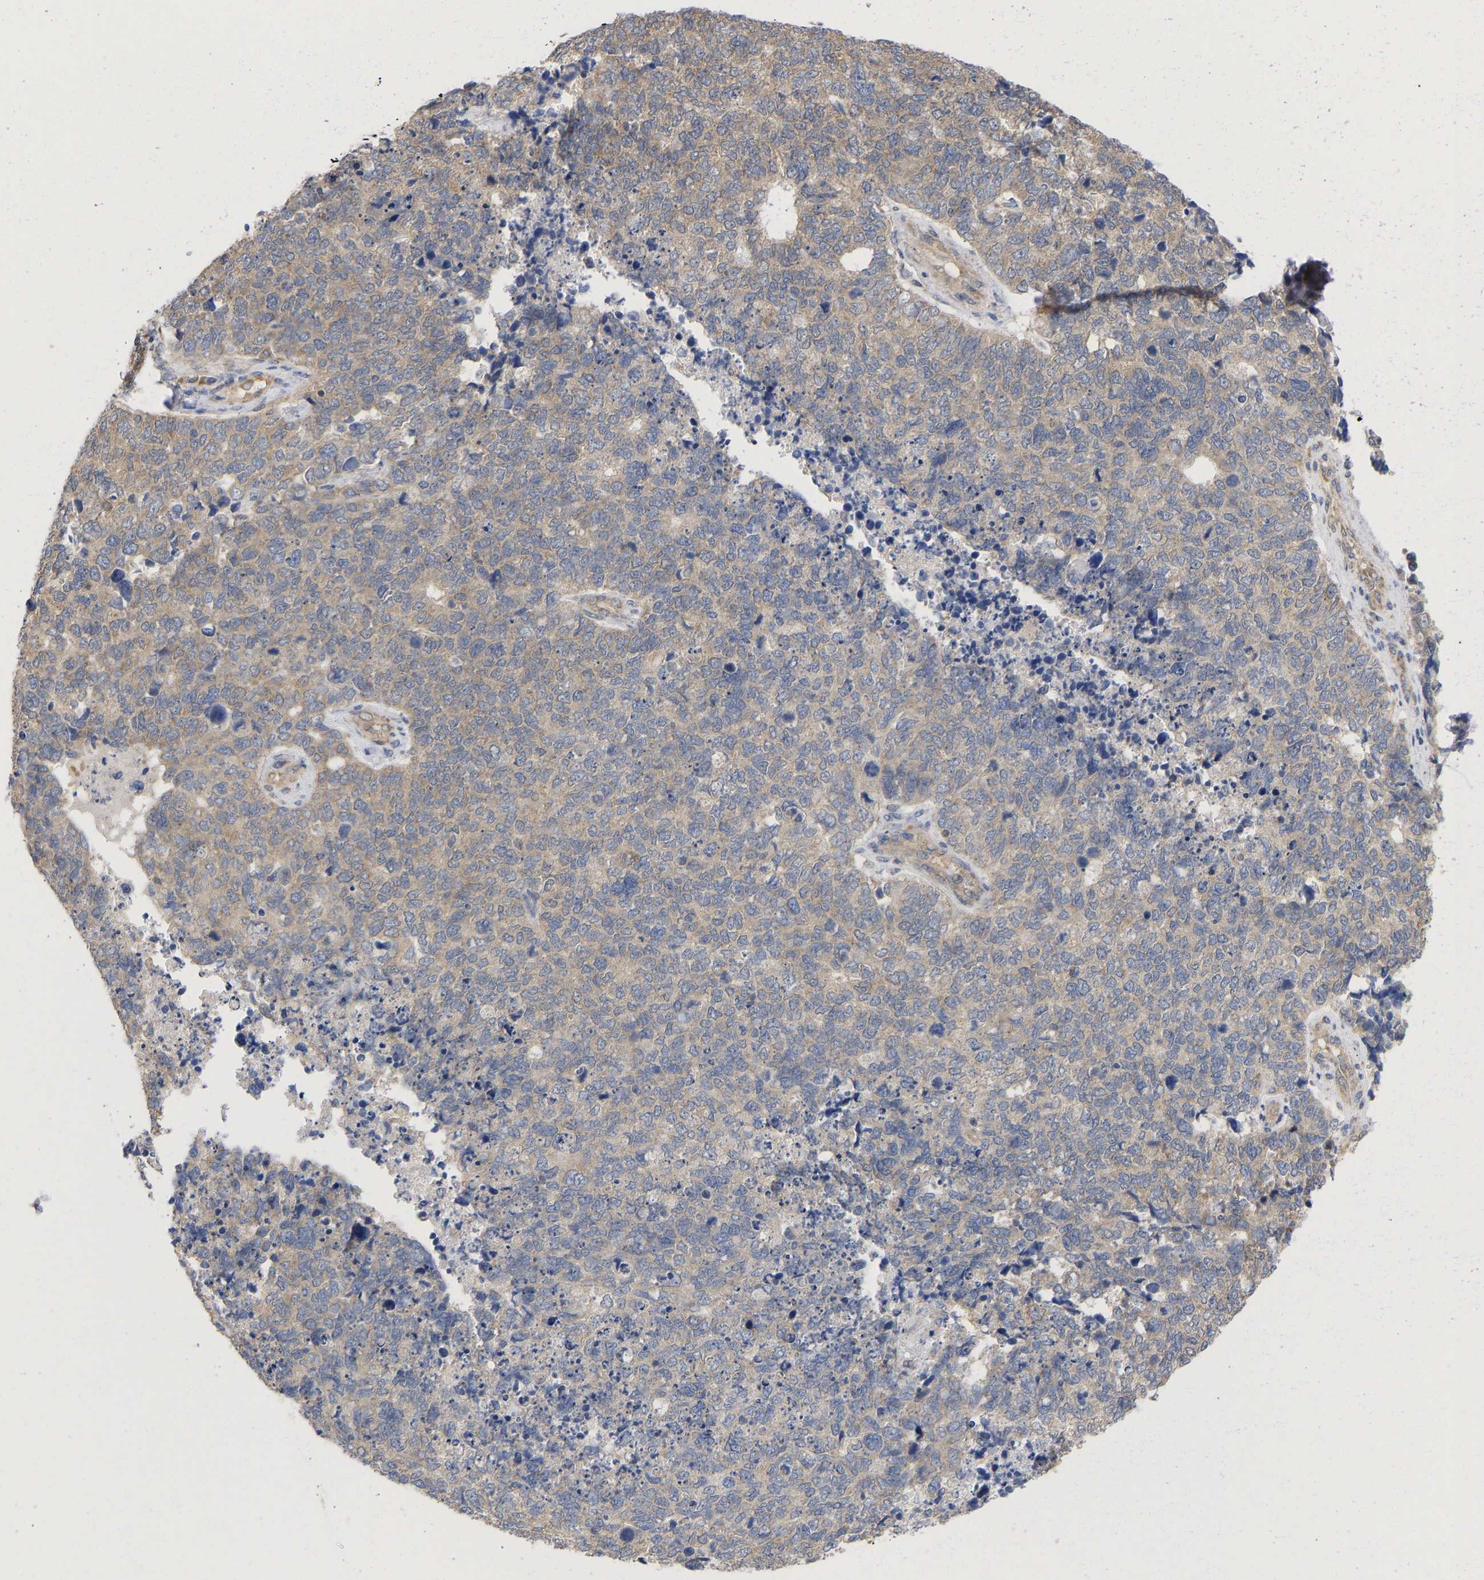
{"staining": {"intensity": "weak", "quantity": ">75%", "location": "cytoplasmic/membranous"}, "tissue": "cervical cancer", "cell_type": "Tumor cells", "image_type": "cancer", "snomed": [{"axis": "morphology", "description": "Squamous cell carcinoma, NOS"}, {"axis": "topography", "description": "Cervix"}], "caption": "High-power microscopy captured an immunohistochemistry (IHC) histopathology image of squamous cell carcinoma (cervical), revealing weak cytoplasmic/membranous staining in about >75% of tumor cells.", "gene": "MAP2K3", "patient": {"sex": "female", "age": 63}}